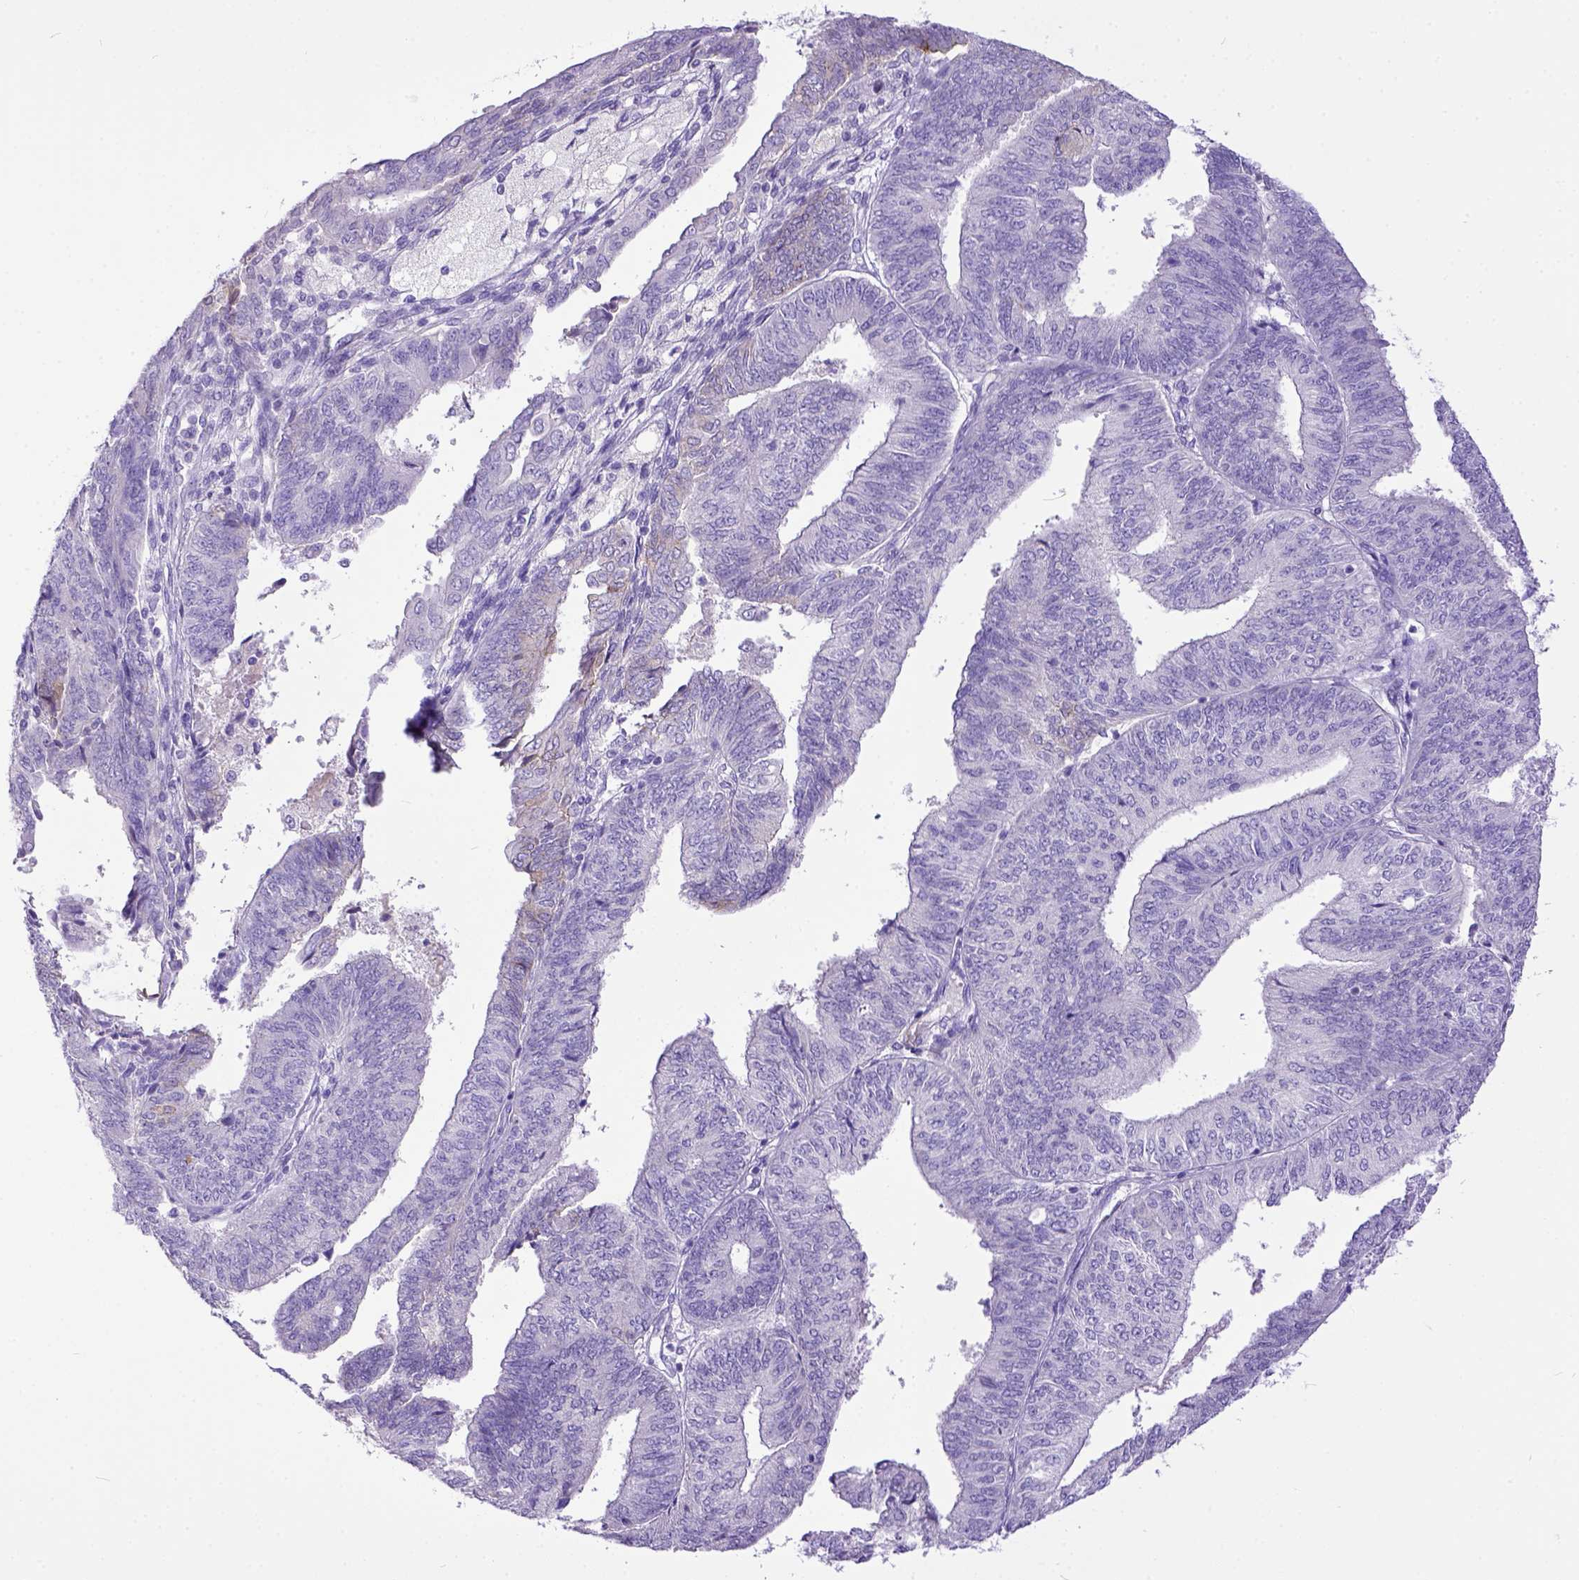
{"staining": {"intensity": "negative", "quantity": "none", "location": "none"}, "tissue": "endometrial cancer", "cell_type": "Tumor cells", "image_type": "cancer", "snomed": [{"axis": "morphology", "description": "Adenocarcinoma, NOS"}, {"axis": "topography", "description": "Endometrium"}], "caption": "Protein analysis of endometrial cancer exhibits no significant expression in tumor cells.", "gene": "KIT", "patient": {"sex": "female", "age": 58}}